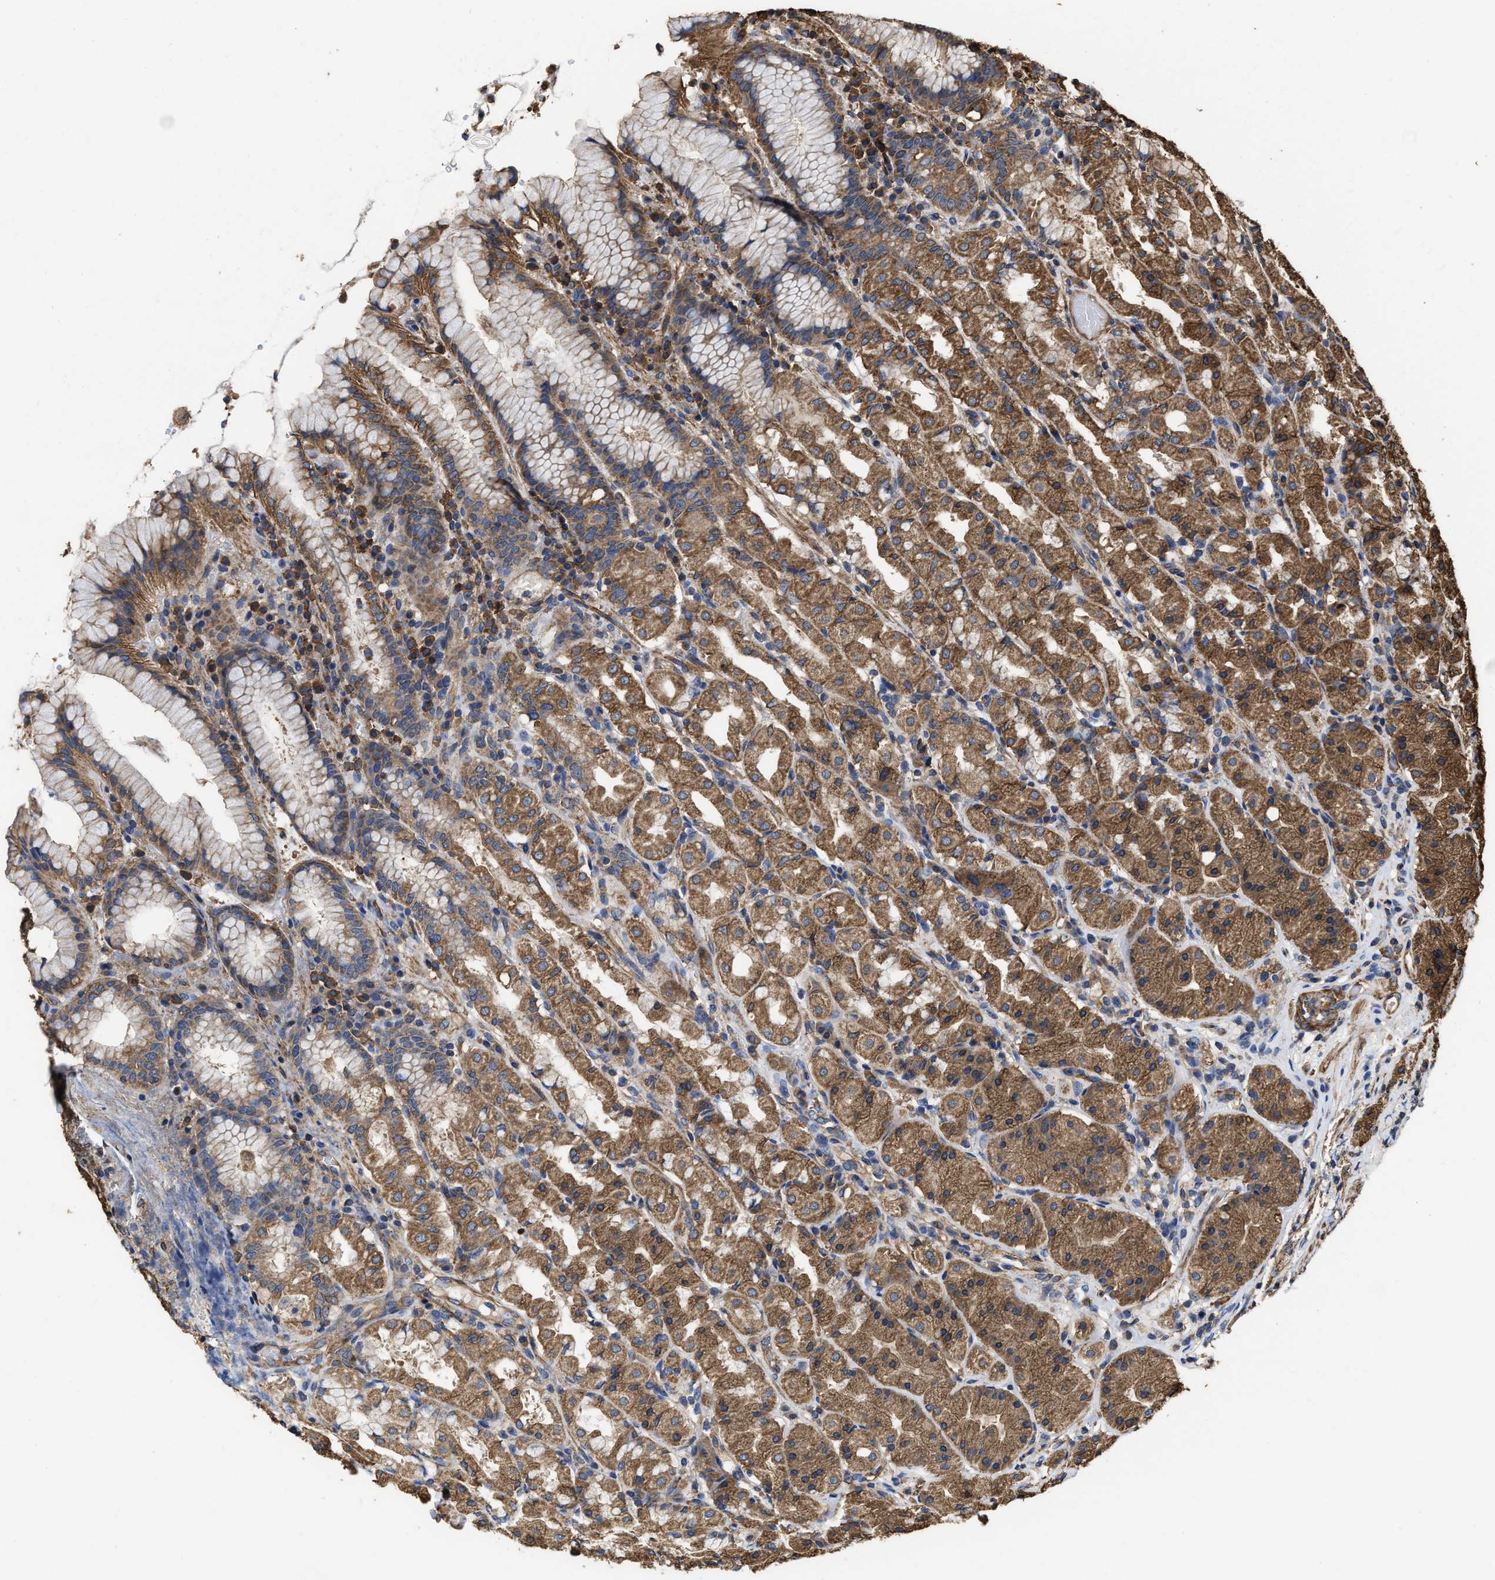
{"staining": {"intensity": "moderate", "quantity": ">75%", "location": "cytoplasmic/membranous"}, "tissue": "stomach", "cell_type": "Glandular cells", "image_type": "normal", "snomed": [{"axis": "morphology", "description": "Normal tissue, NOS"}, {"axis": "topography", "description": "Stomach"}, {"axis": "topography", "description": "Stomach, lower"}], "caption": "An image of stomach stained for a protein exhibits moderate cytoplasmic/membranous brown staining in glandular cells. Using DAB (3,3'-diaminobenzidine) (brown) and hematoxylin (blue) stains, captured at high magnification using brightfield microscopy.", "gene": "SFXN4", "patient": {"sex": "female", "age": 56}}